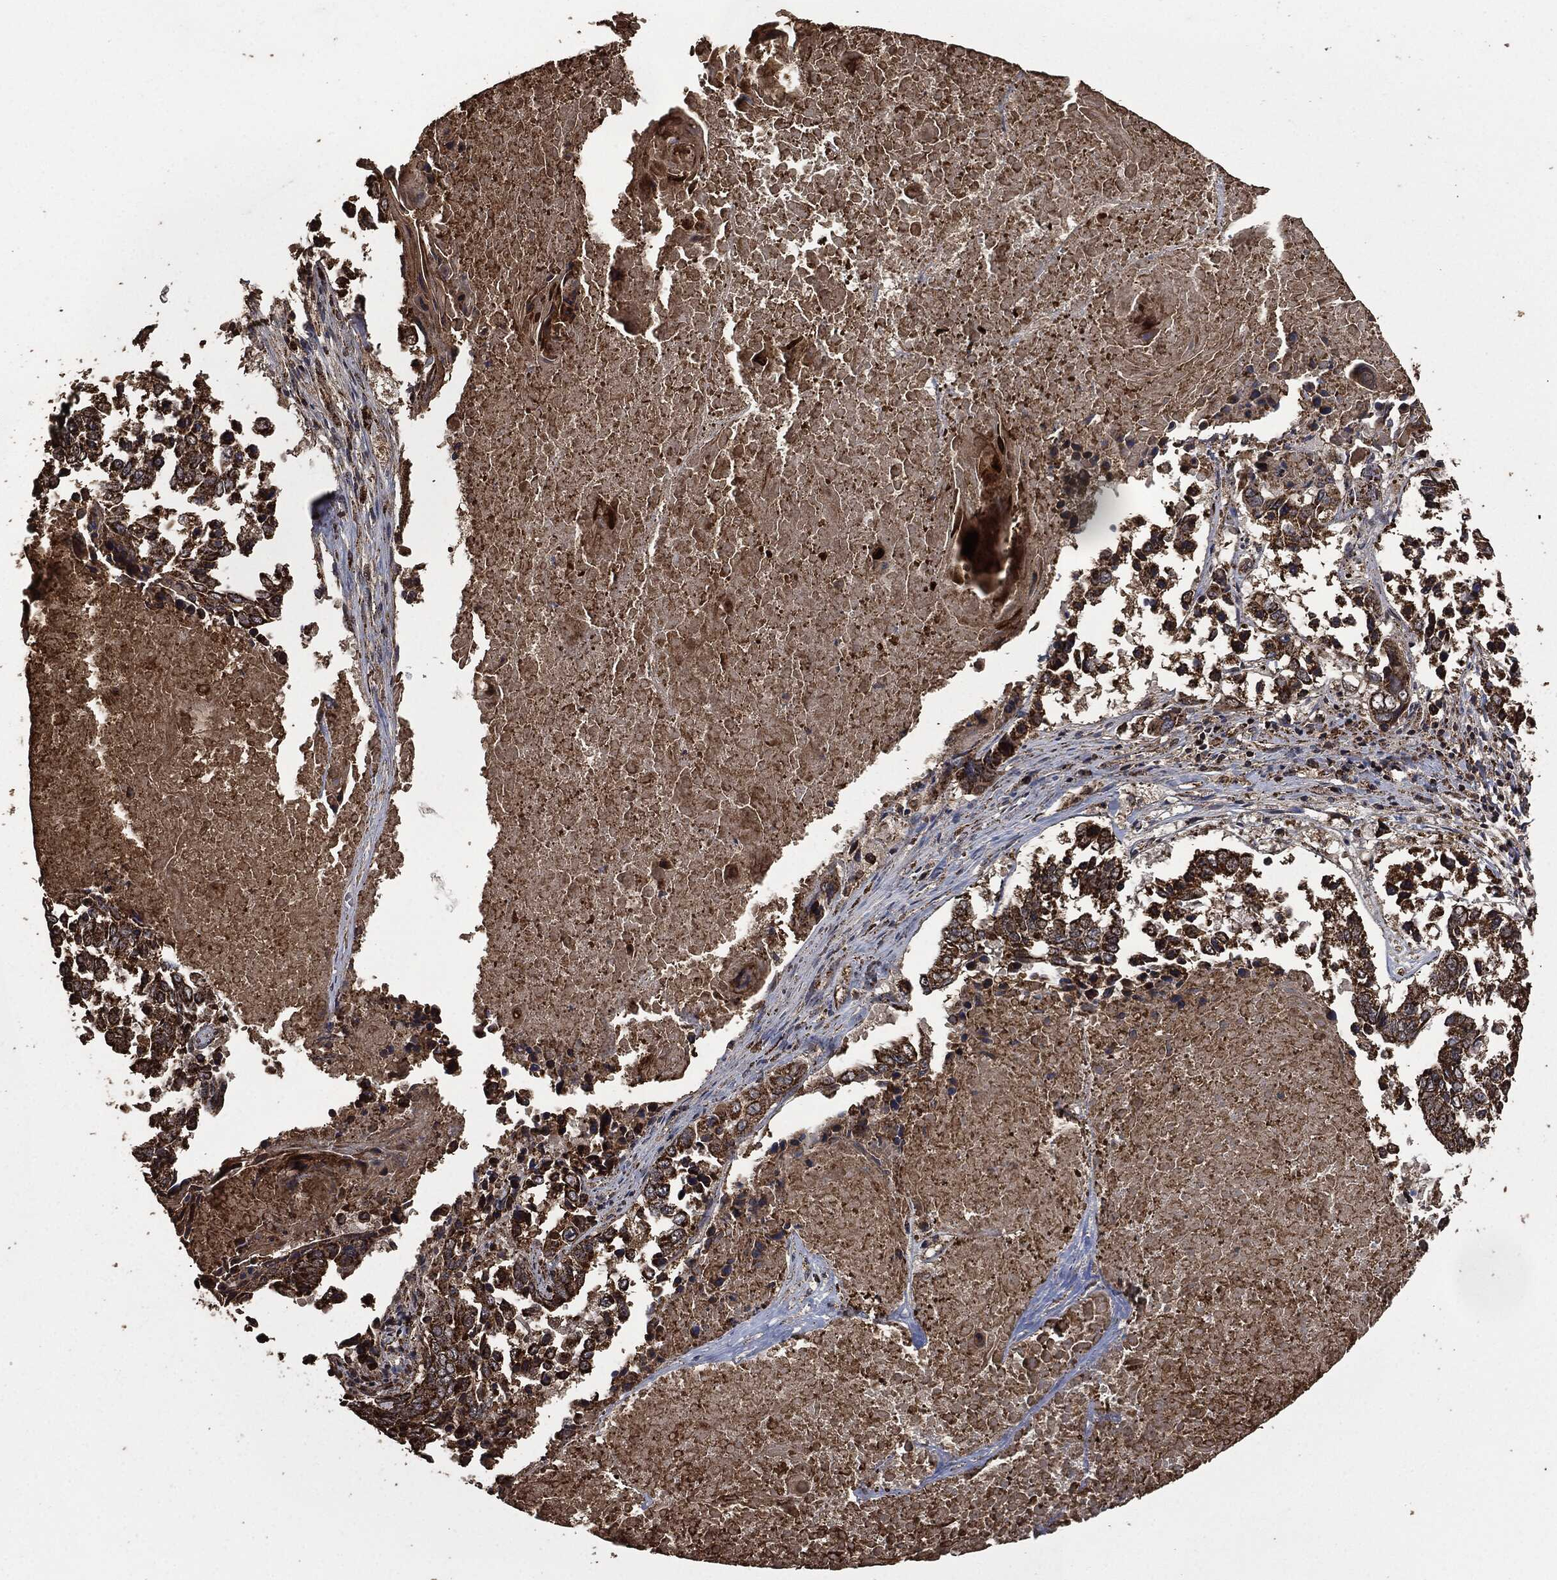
{"staining": {"intensity": "strong", "quantity": ">75%", "location": "cytoplasmic/membranous"}, "tissue": "lung cancer", "cell_type": "Tumor cells", "image_type": "cancer", "snomed": [{"axis": "morphology", "description": "Squamous cell carcinoma, NOS"}, {"axis": "topography", "description": "Lung"}], "caption": "Protein analysis of lung squamous cell carcinoma tissue demonstrates strong cytoplasmic/membranous staining in approximately >75% of tumor cells.", "gene": "LIG3", "patient": {"sex": "male", "age": 82}}